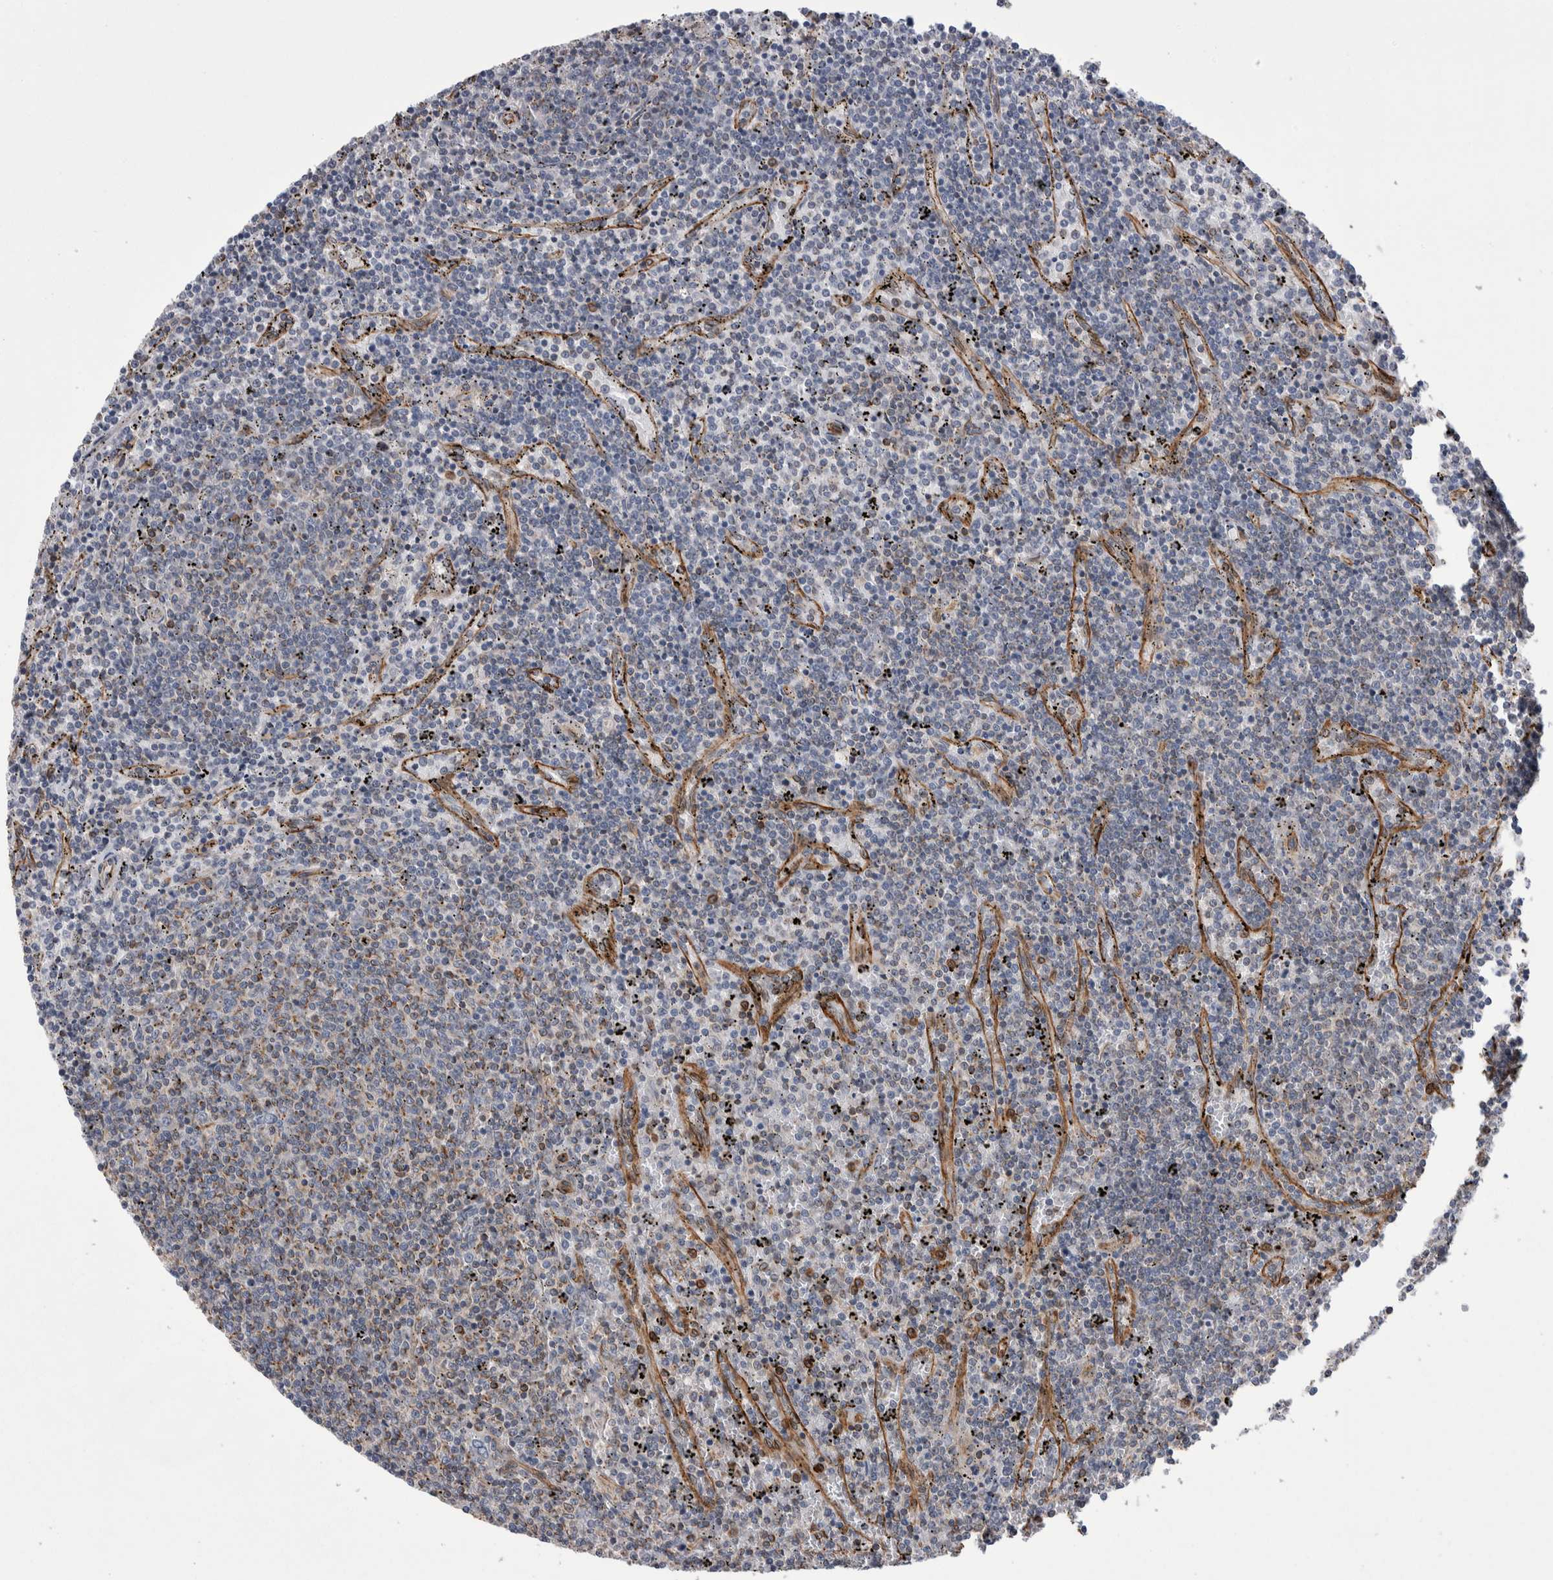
{"staining": {"intensity": "weak", "quantity": "<25%", "location": "cytoplasmic/membranous"}, "tissue": "lymphoma", "cell_type": "Tumor cells", "image_type": "cancer", "snomed": [{"axis": "morphology", "description": "Malignant lymphoma, non-Hodgkin's type, Low grade"}, {"axis": "topography", "description": "Spleen"}], "caption": "This micrograph is of lymphoma stained with immunohistochemistry (IHC) to label a protein in brown with the nuclei are counter-stained blue. There is no expression in tumor cells. (IHC, brightfield microscopy, high magnification).", "gene": "KIF12", "patient": {"sex": "female", "age": 50}}